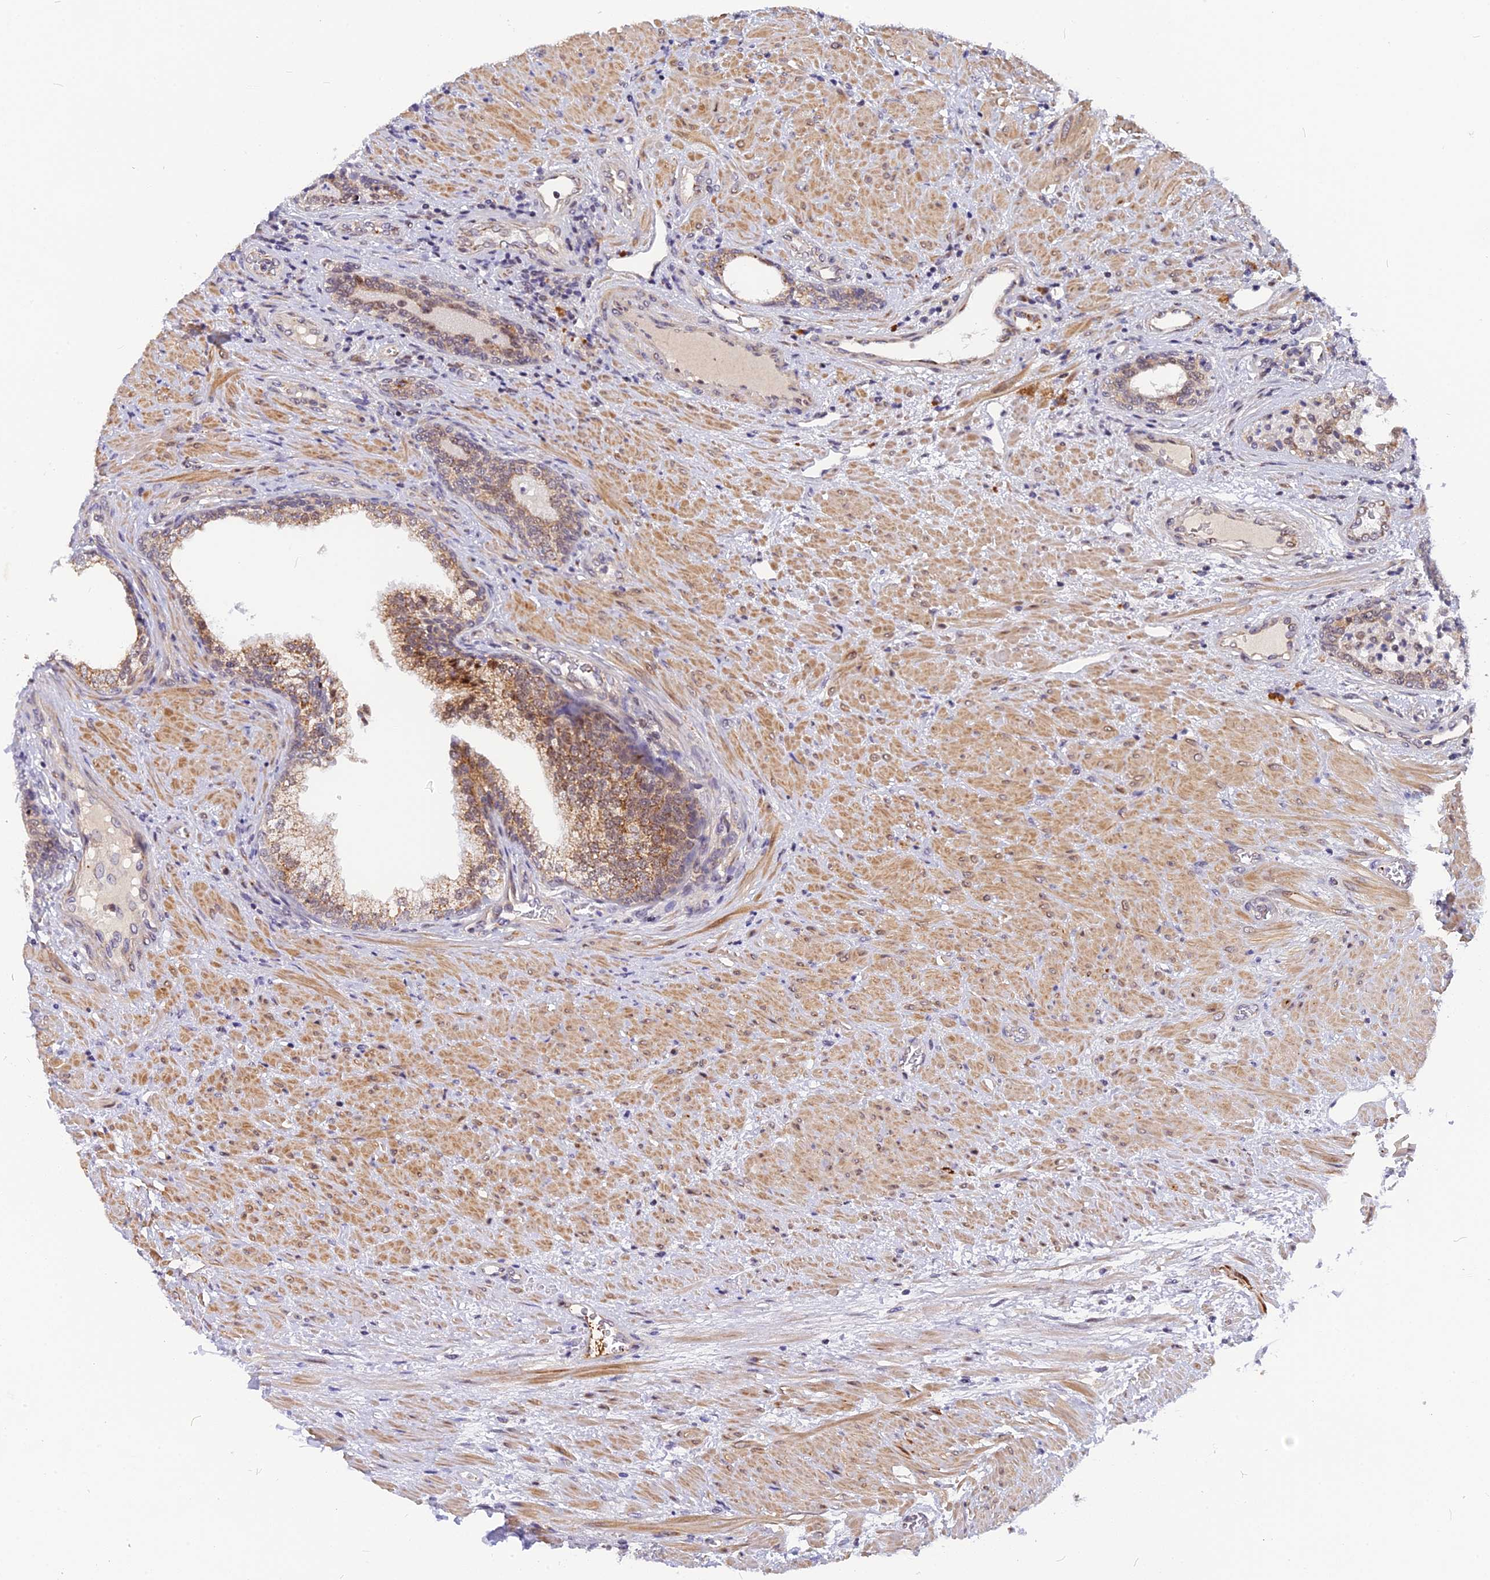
{"staining": {"intensity": "moderate", "quantity": ">75%", "location": "cytoplasmic/membranous"}, "tissue": "prostate", "cell_type": "Glandular cells", "image_type": "normal", "snomed": [{"axis": "morphology", "description": "Normal tissue, NOS"}, {"axis": "topography", "description": "Prostate"}], "caption": "Approximately >75% of glandular cells in benign prostate display moderate cytoplasmic/membranous protein expression as visualized by brown immunohistochemical staining.", "gene": "CMC1", "patient": {"sex": "male", "age": 76}}